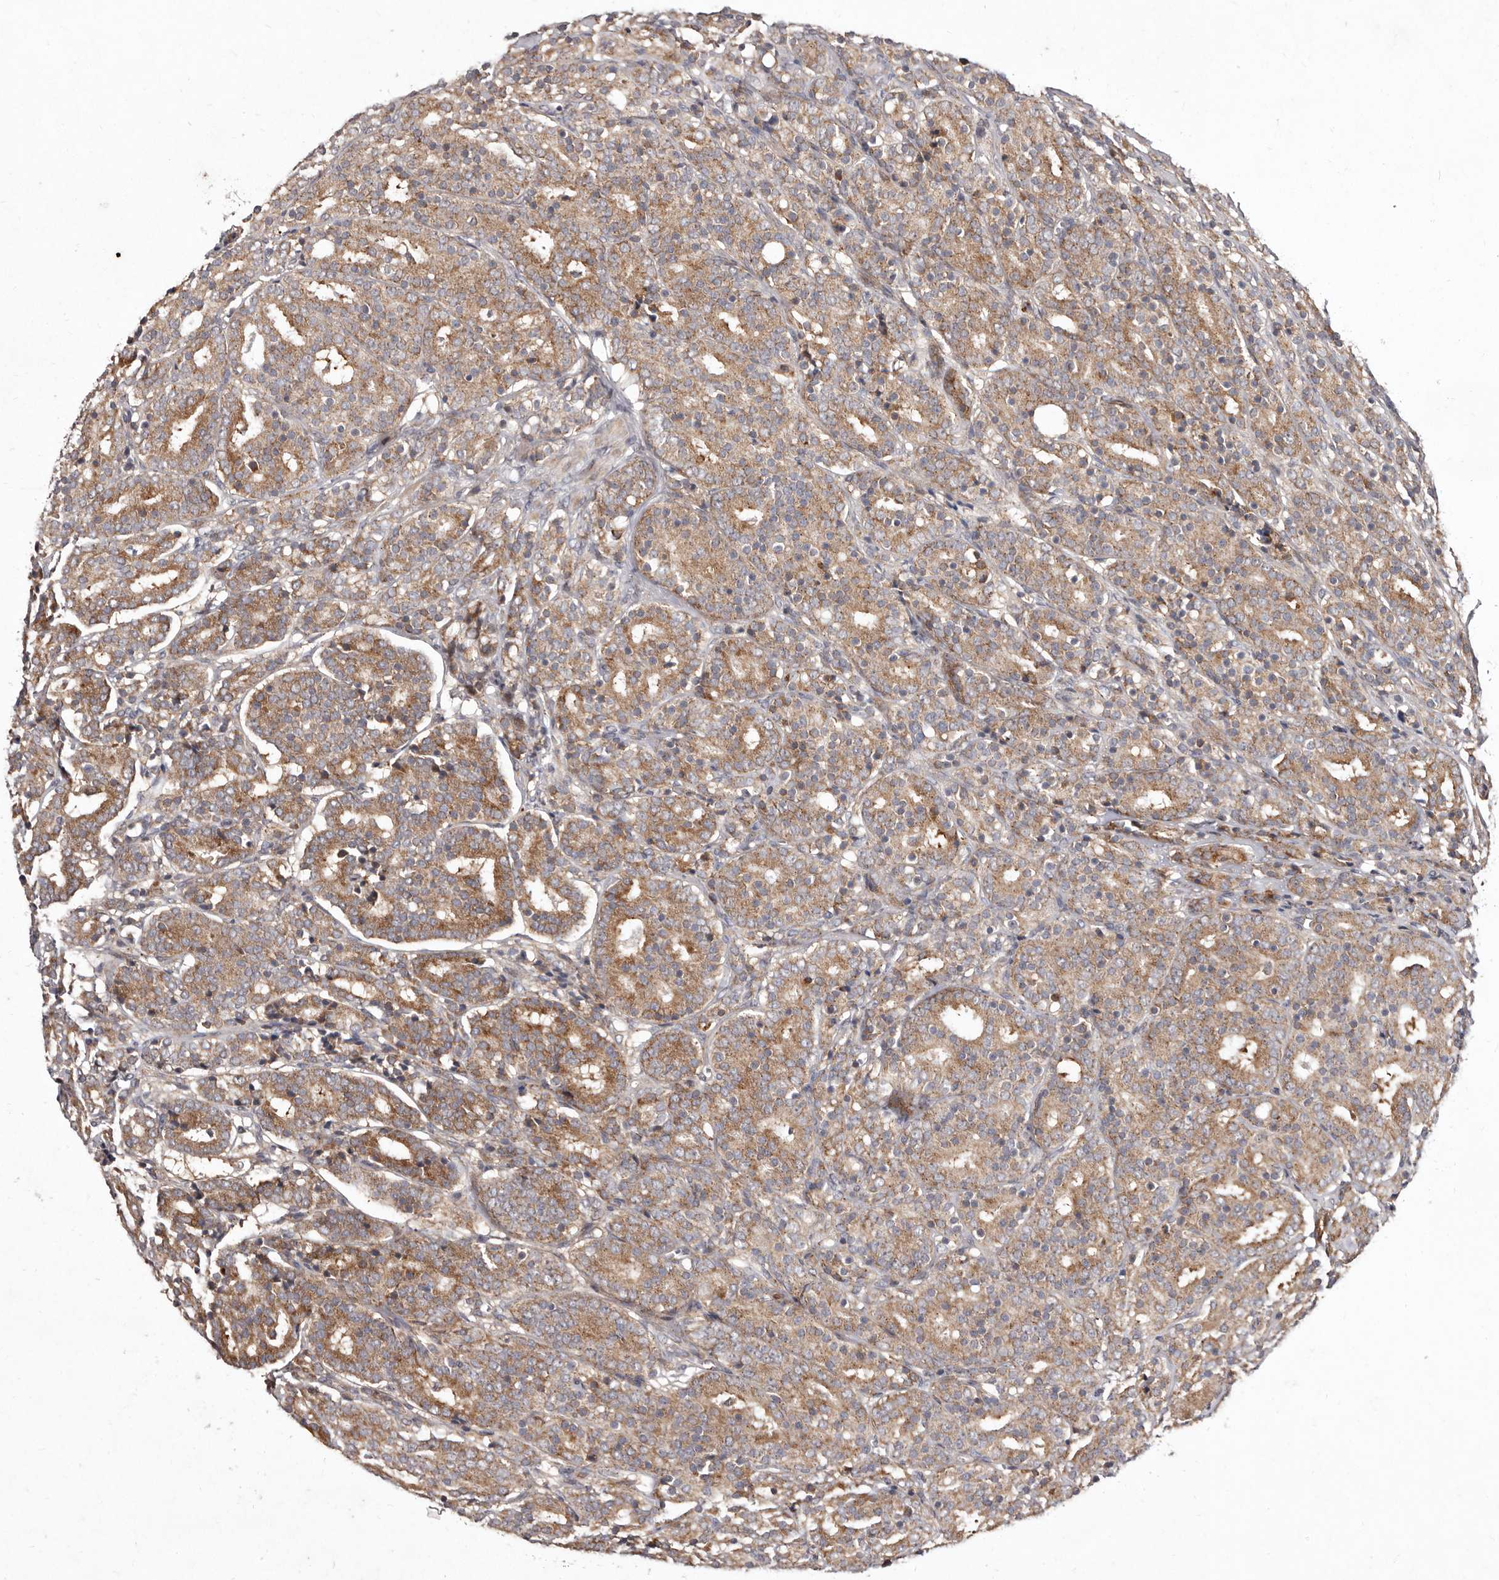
{"staining": {"intensity": "moderate", "quantity": ">75%", "location": "cytoplasmic/membranous"}, "tissue": "prostate cancer", "cell_type": "Tumor cells", "image_type": "cancer", "snomed": [{"axis": "morphology", "description": "Adenocarcinoma, High grade"}, {"axis": "topography", "description": "Prostate"}], "caption": "Protein staining of prostate adenocarcinoma (high-grade) tissue displays moderate cytoplasmic/membranous positivity in about >75% of tumor cells.", "gene": "FLAD1", "patient": {"sex": "male", "age": 62}}